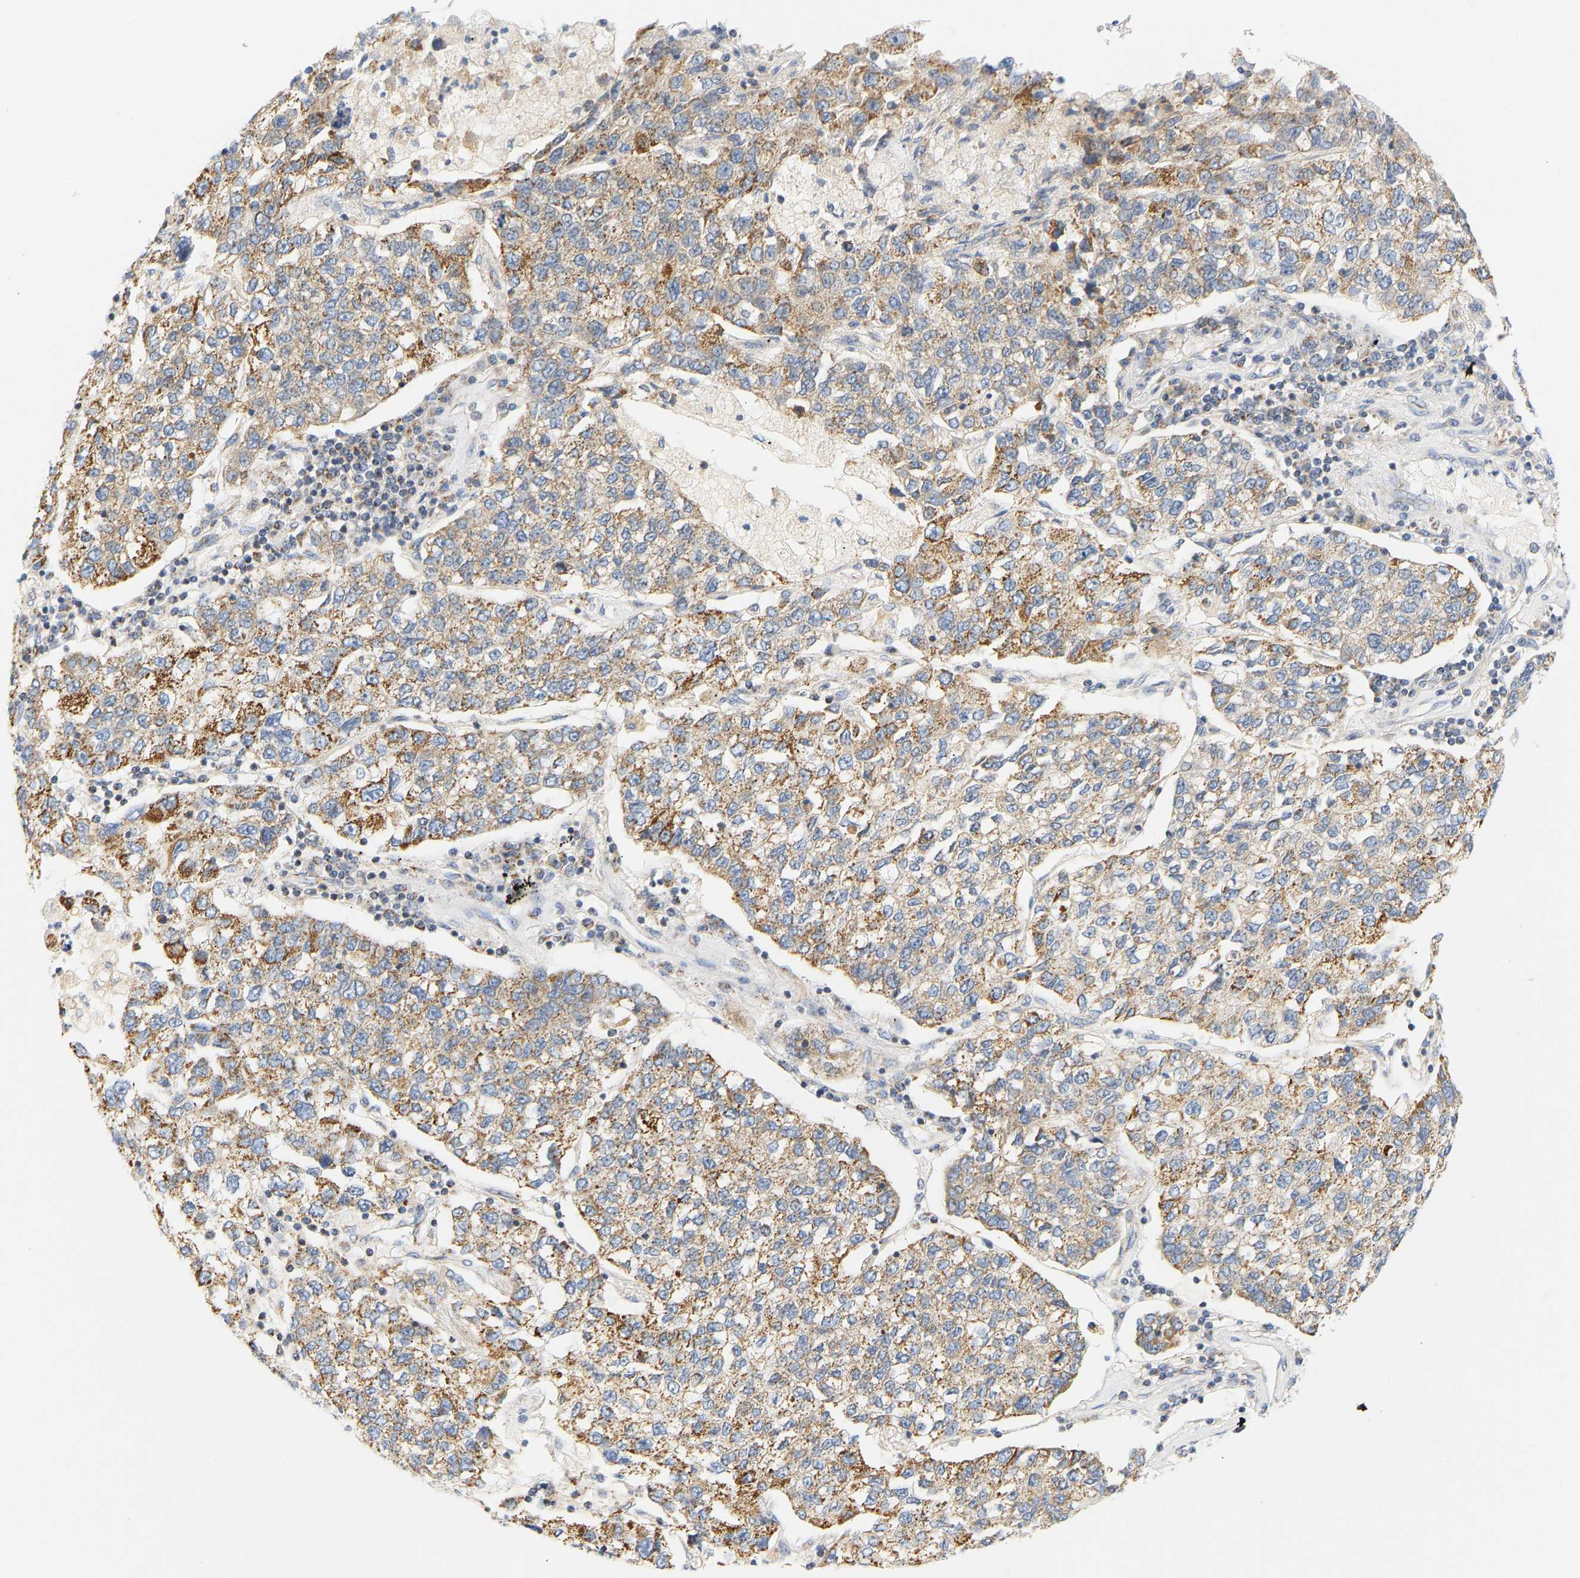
{"staining": {"intensity": "moderate", "quantity": ">75%", "location": "cytoplasmic/membranous"}, "tissue": "lung cancer", "cell_type": "Tumor cells", "image_type": "cancer", "snomed": [{"axis": "morphology", "description": "Adenocarcinoma, NOS"}, {"axis": "topography", "description": "Lung"}], "caption": "A brown stain shows moderate cytoplasmic/membranous positivity of a protein in human lung adenocarcinoma tumor cells. The staining is performed using DAB (3,3'-diaminobenzidine) brown chromogen to label protein expression. The nuclei are counter-stained blue using hematoxylin.", "gene": "GRPEL2", "patient": {"sex": "male", "age": 49}}